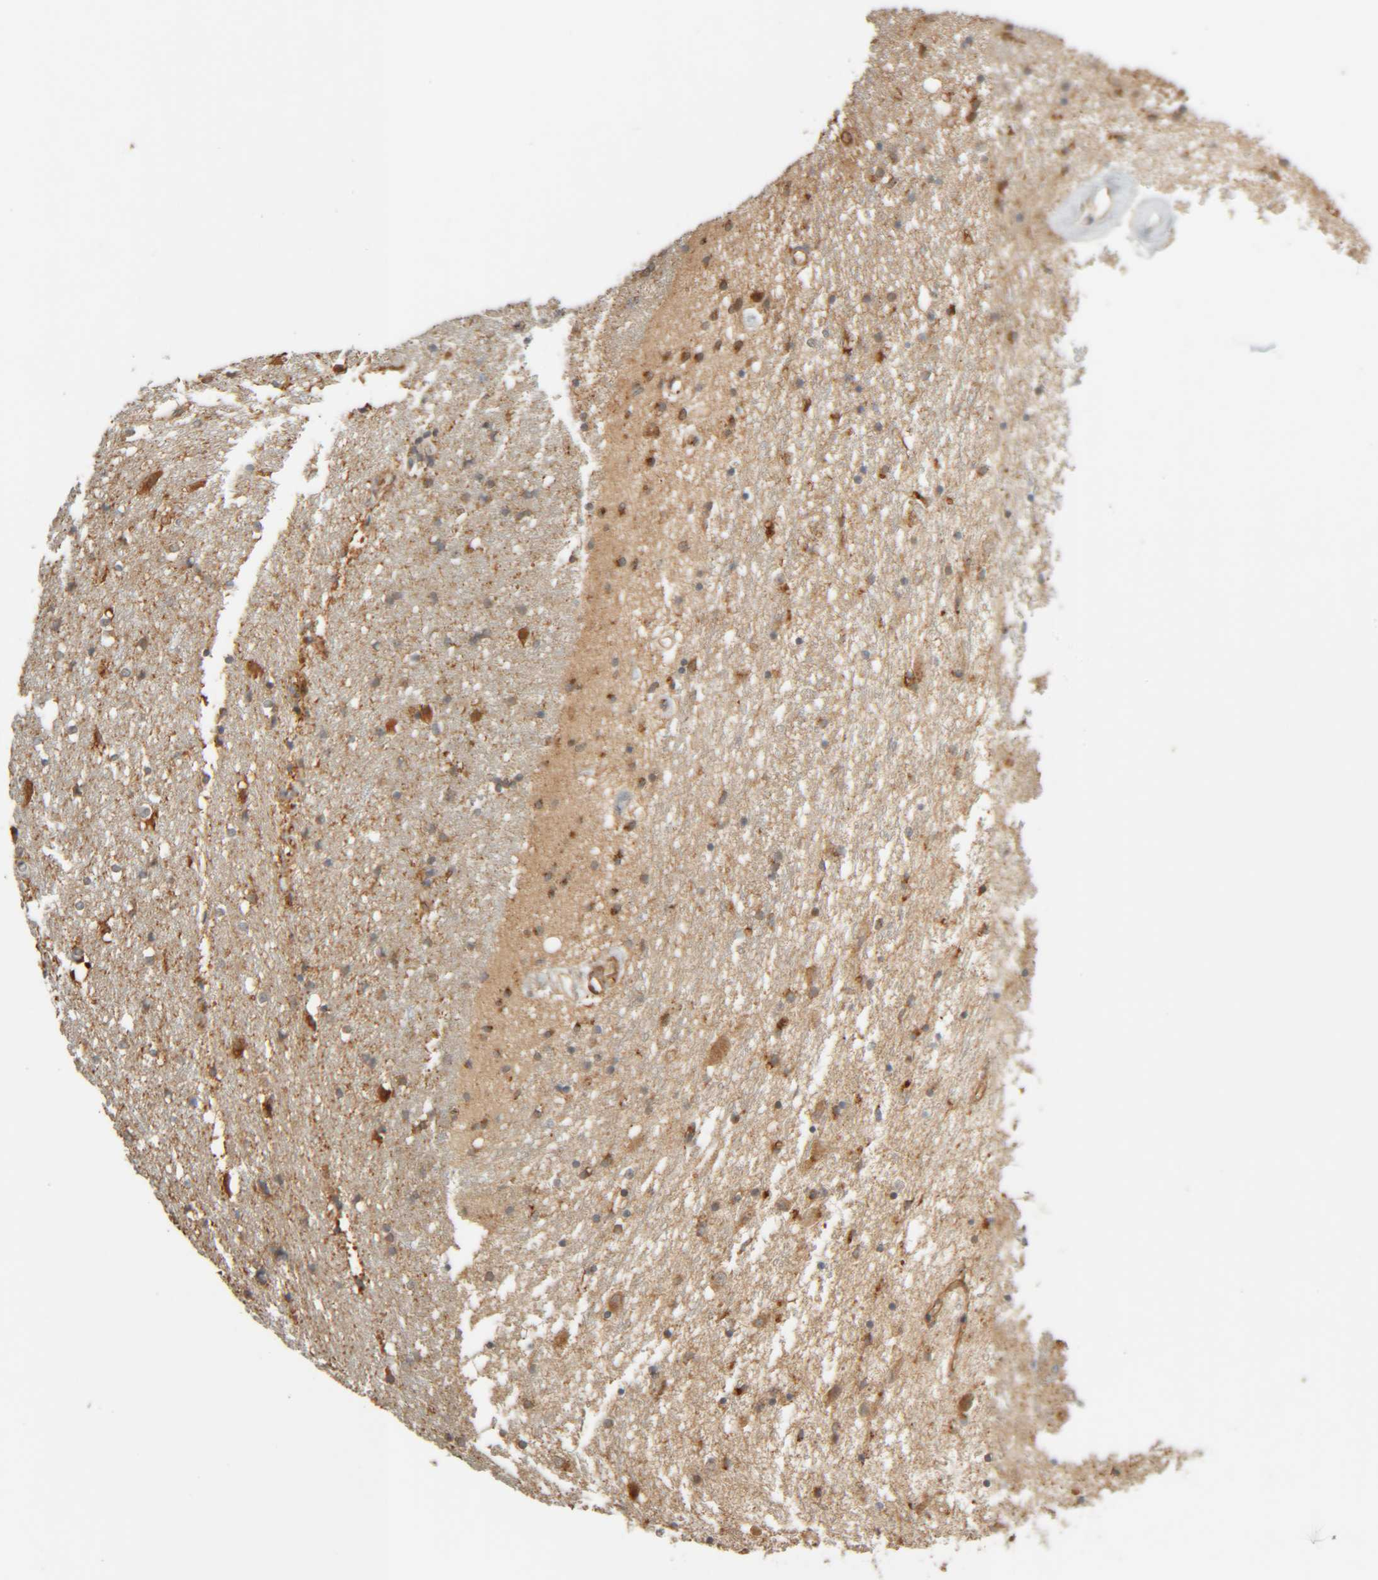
{"staining": {"intensity": "moderate", "quantity": ">75%", "location": "cytoplasmic/membranous"}, "tissue": "caudate", "cell_type": "Glial cells", "image_type": "normal", "snomed": [{"axis": "morphology", "description": "Normal tissue, NOS"}, {"axis": "topography", "description": "Lateral ventricle wall"}], "caption": "Caudate stained with DAB immunohistochemistry demonstrates medium levels of moderate cytoplasmic/membranous staining in approximately >75% of glial cells.", "gene": "TMEM192", "patient": {"sex": "female", "age": 54}}